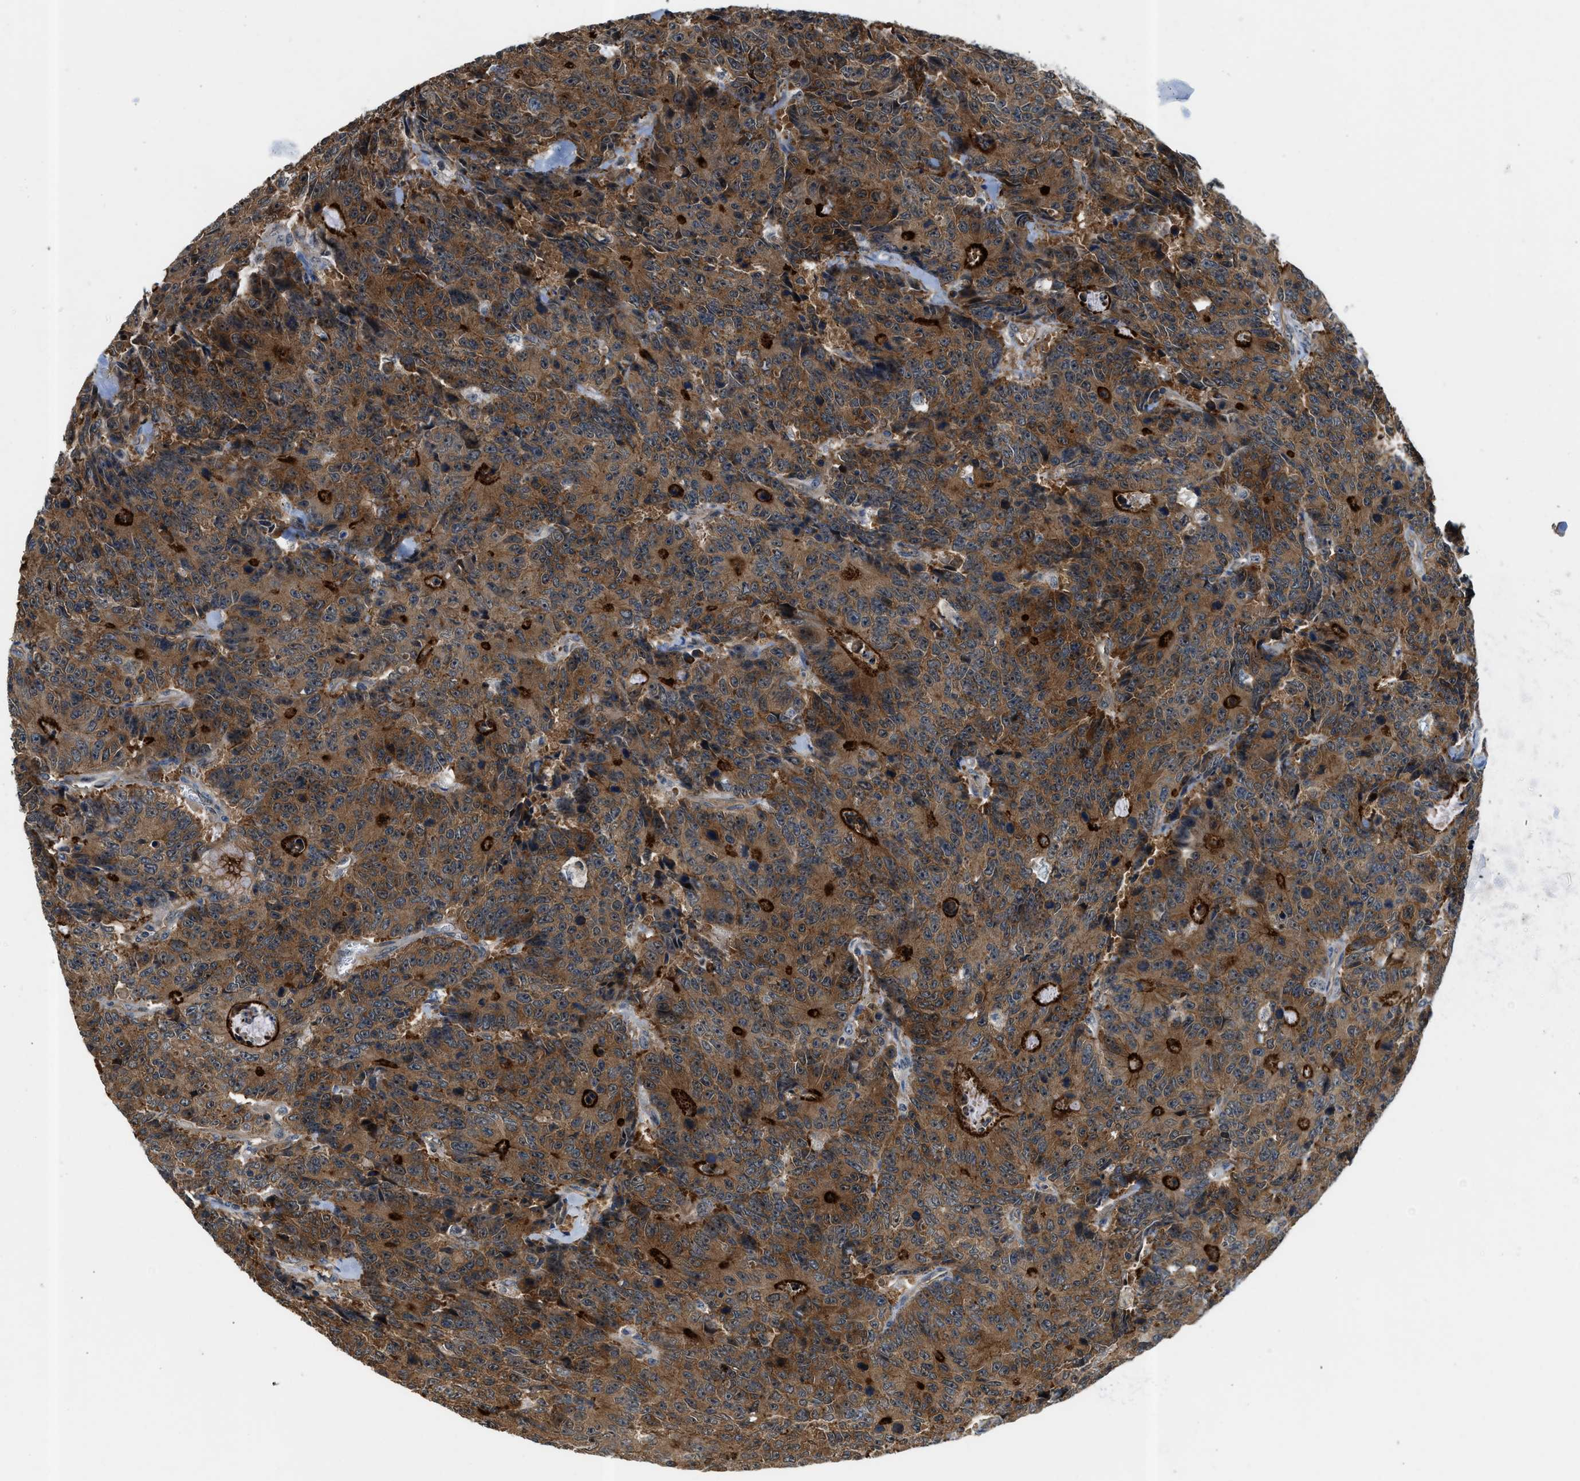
{"staining": {"intensity": "strong", "quantity": ">75%", "location": "cytoplasmic/membranous"}, "tissue": "colorectal cancer", "cell_type": "Tumor cells", "image_type": "cancer", "snomed": [{"axis": "morphology", "description": "Adenocarcinoma, NOS"}, {"axis": "topography", "description": "Colon"}], "caption": "The micrograph shows a brown stain indicating the presence of a protein in the cytoplasmic/membranous of tumor cells in colorectal adenocarcinoma. (brown staining indicates protein expression, while blue staining denotes nuclei).", "gene": "CBLB", "patient": {"sex": "male", "age": 87}}